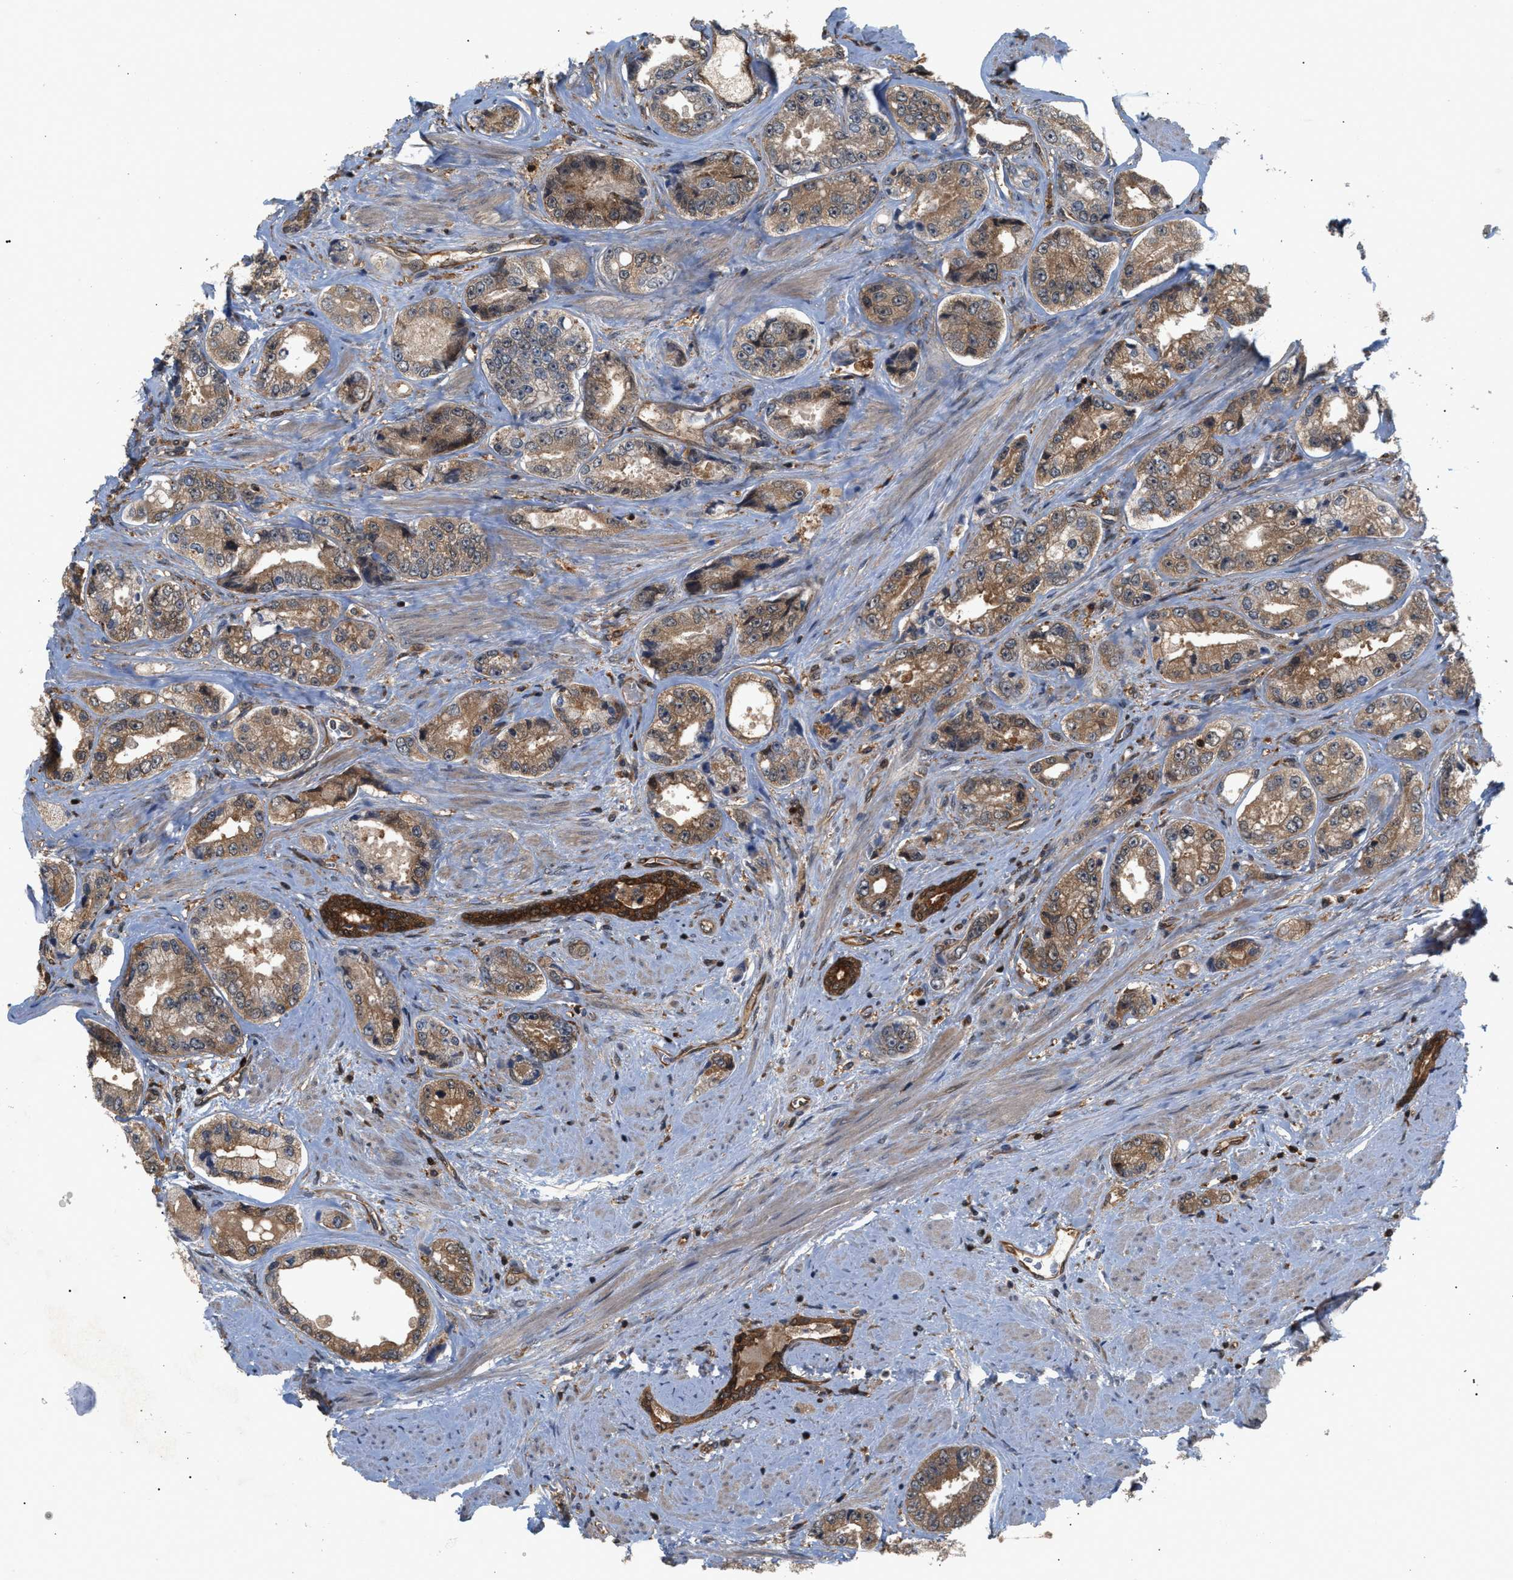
{"staining": {"intensity": "moderate", "quantity": ">75%", "location": "cytoplasmic/membranous"}, "tissue": "prostate cancer", "cell_type": "Tumor cells", "image_type": "cancer", "snomed": [{"axis": "morphology", "description": "Adenocarcinoma, High grade"}, {"axis": "topography", "description": "Prostate"}], "caption": "This photomicrograph shows immunohistochemistry staining of prostate cancer, with medium moderate cytoplasmic/membranous expression in approximately >75% of tumor cells.", "gene": "GLOD4", "patient": {"sex": "male", "age": 61}}